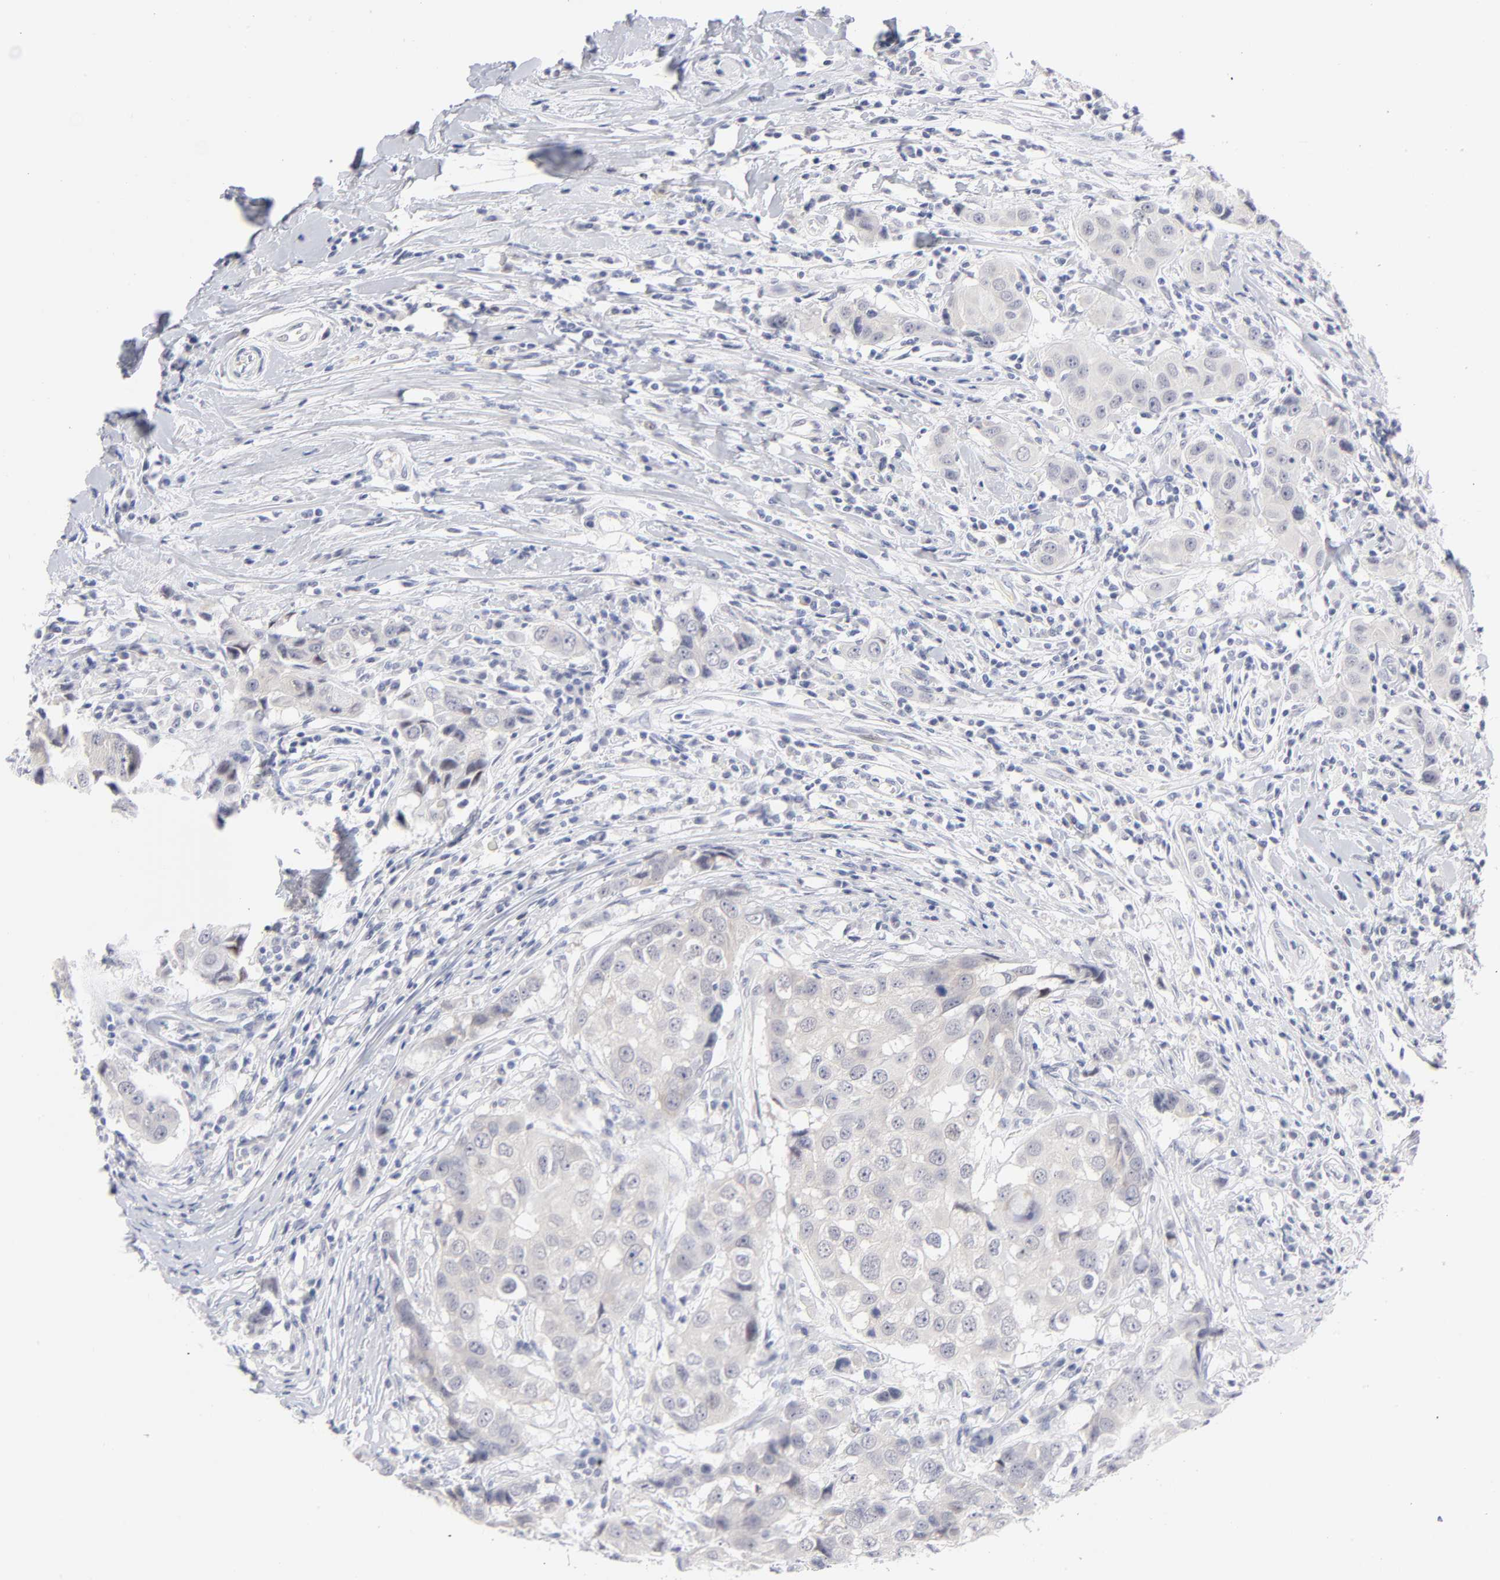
{"staining": {"intensity": "negative", "quantity": "none", "location": "none"}, "tissue": "breast cancer", "cell_type": "Tumor cells", "image_type": "cancer", "snomed": [{"axis": "morphology", "description": "Duct carcinoma"}, {"axis": "topography", "description": "Breast"}], "caption": "This is an immunohistochemistry micrograph of human breast cancer. There is no positivity in tumor cells.", "gene": "KHNYN", "patient": {"sex": "female", "age": 27}}